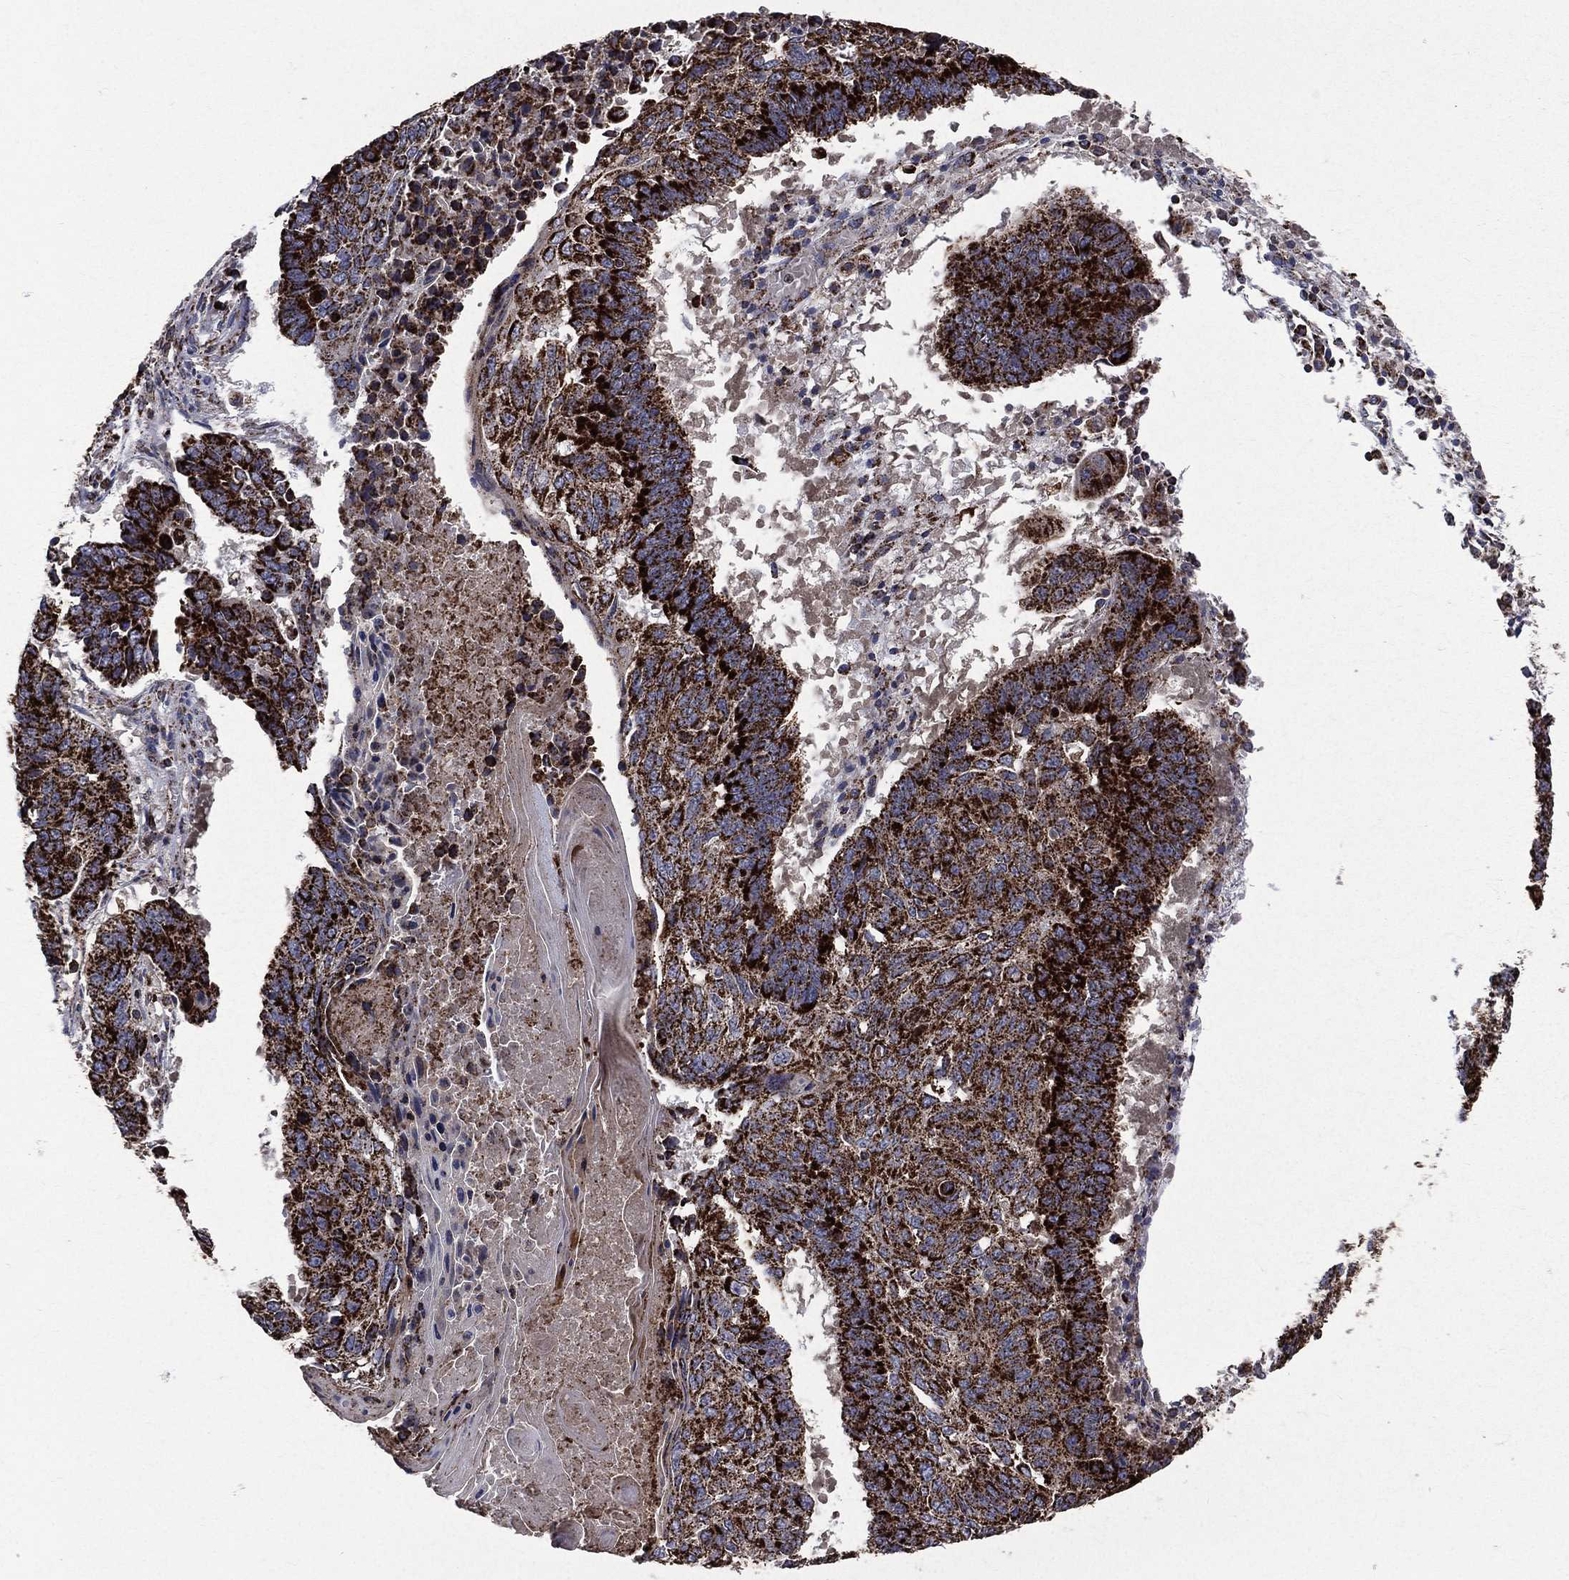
{"staining": {"intensity": "strong", "quantity": ">75%", "location": "cytoplasmic/membranous"}, "tissue": "lung cancer", "cell_type": "Tumor cells", "image_type": "cancer", "snomed": [{"axis": "morphology", "description": "Squamous cell carcinoma, NOS"}, {"axis": "topography", "description": "Lung"}], "caption": "Human lung squamous cell carcinoma stained with a protein marker demonstrates strong staining in tumor cells.", "gene": "GOT2", "patient": {"sex": "male", "age": 73}}